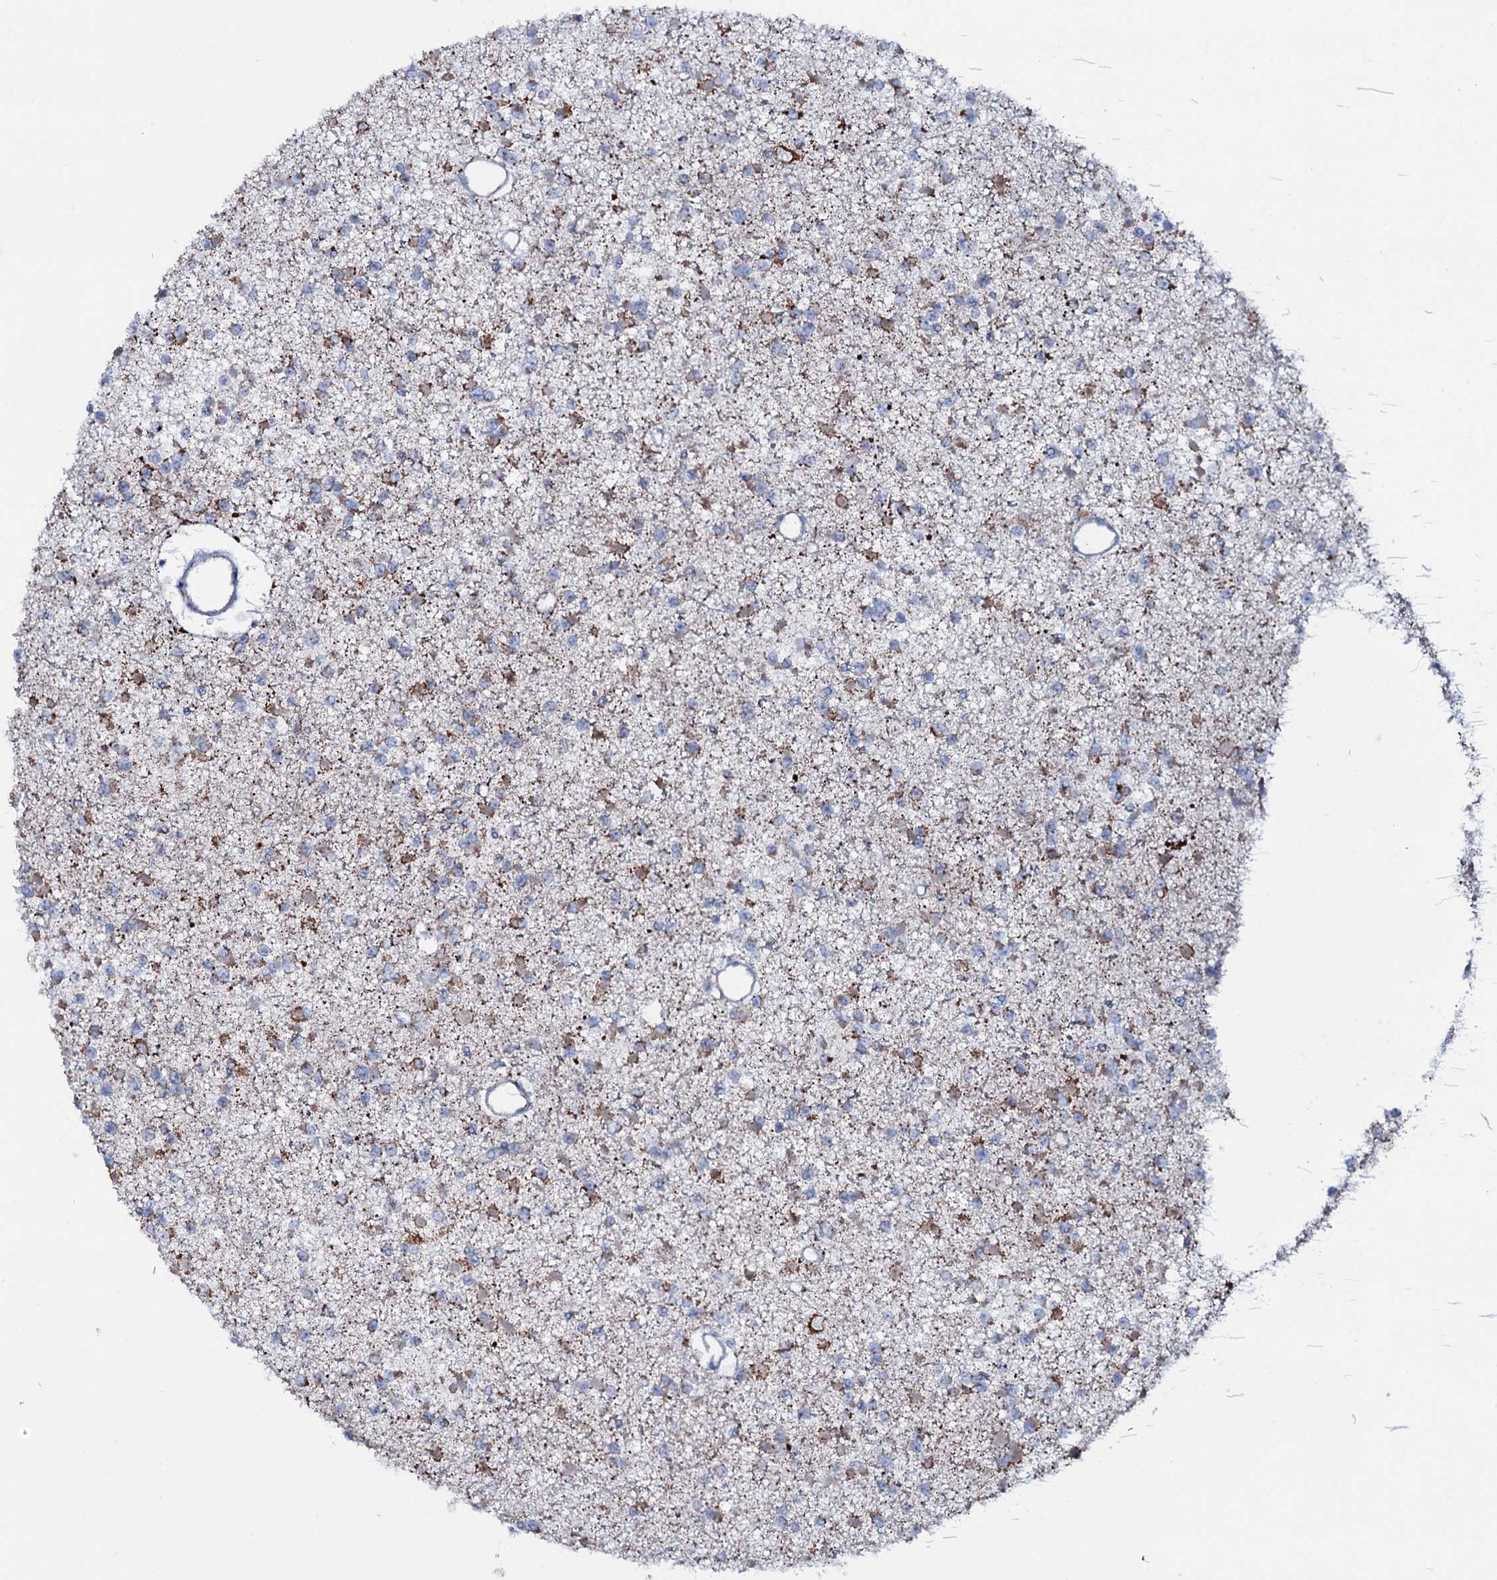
{"staining": {"intensity": "moderate", "quantity": "25%-75%", "location": "cytoplasmic/membranous"}, "tissue": "glioma", "cell_type": "Tumor cells", "image_type": "cancer", "snomed": [{"axis": "morphology", "description": "Glioma, malignant, Low grade"}, {"axis": "topography", "description": "Brain"}], "caption": "Tumor cells exhibit medium levels of moderate cytoplasmic/membranous positivity in about 25%-75% of cells in malignant glioma (low-grade).", "gene": "MRPS35", "patient": {"sex": "female", "age": 22}}